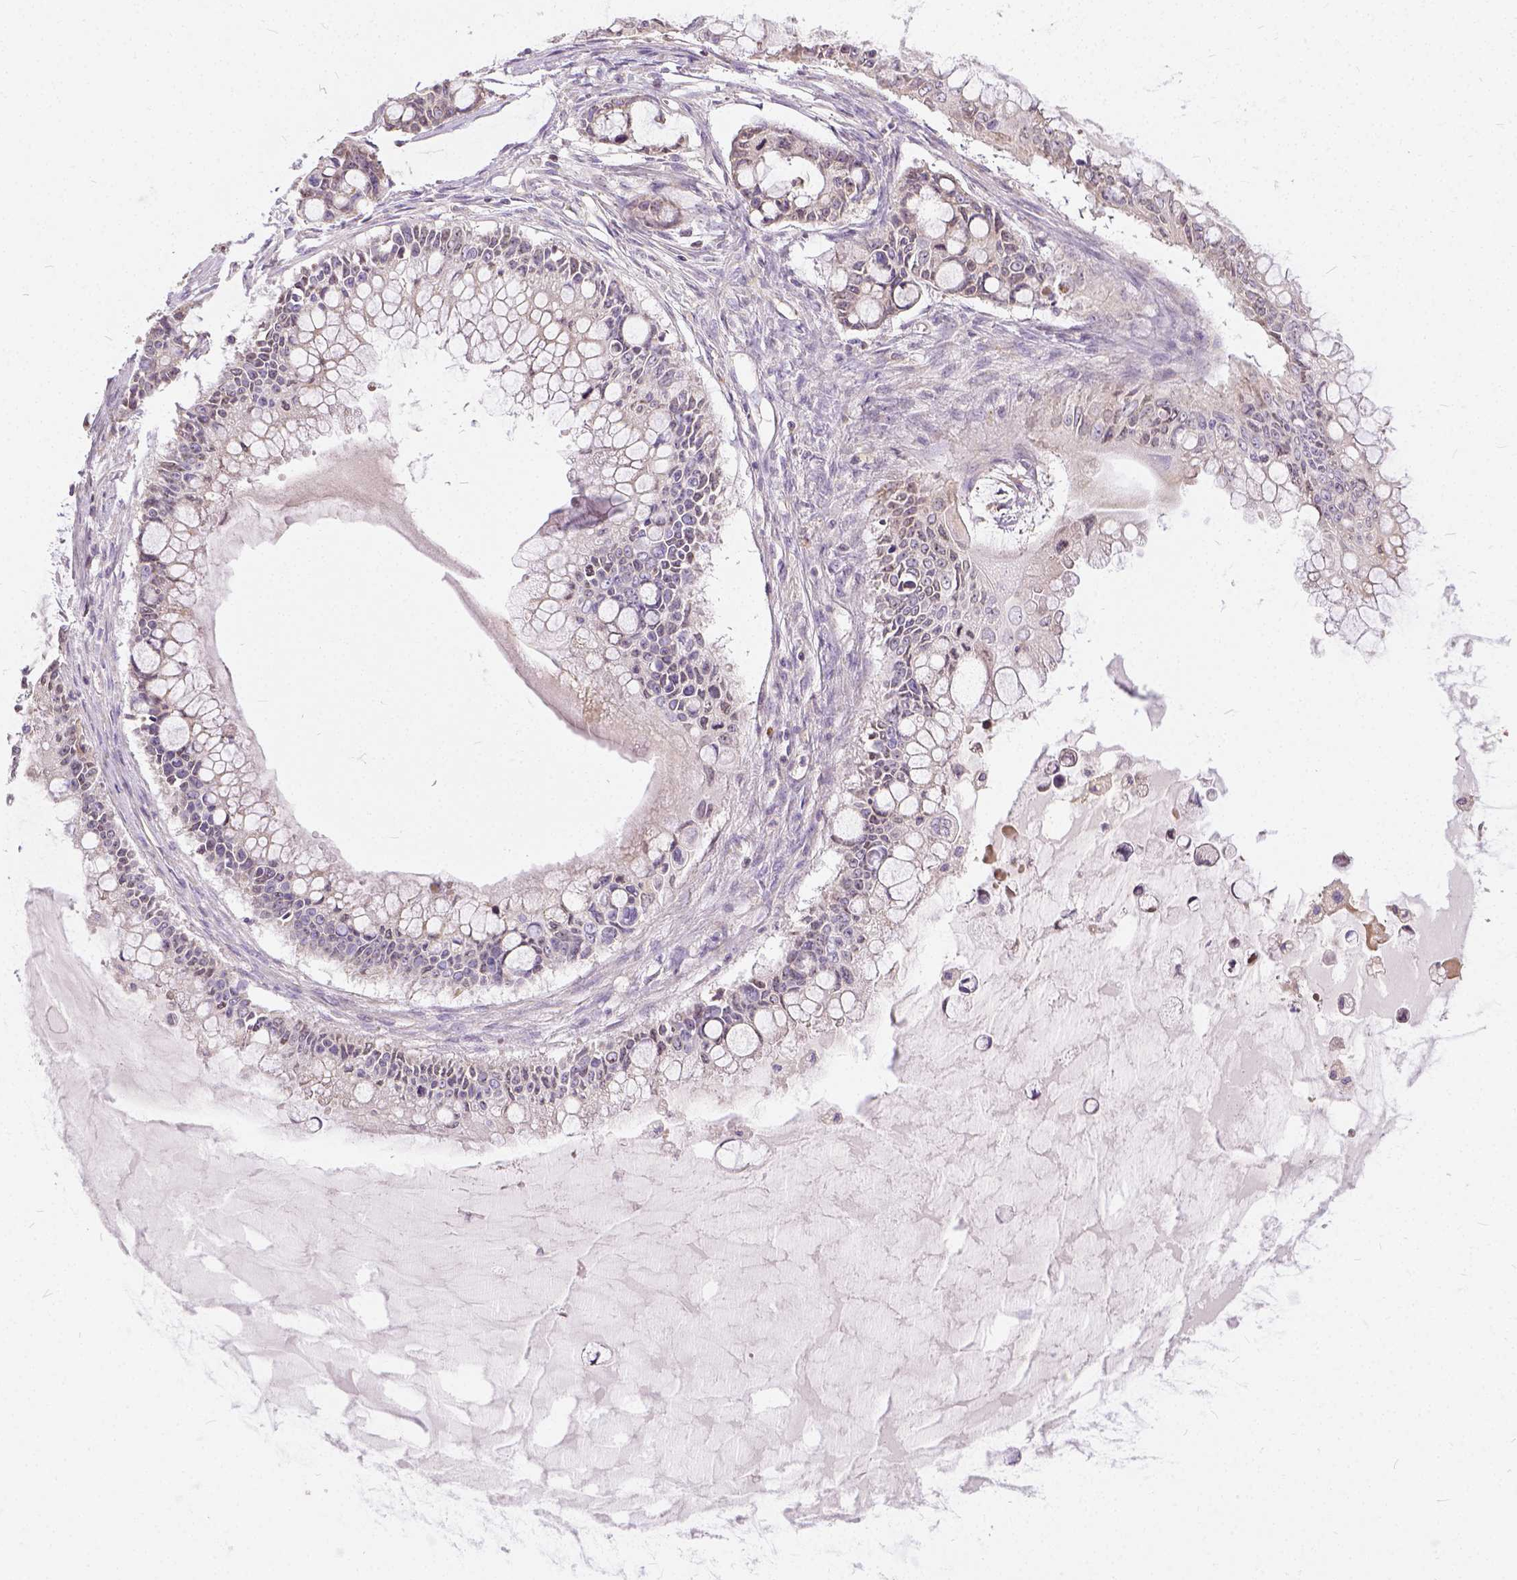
{"staining": {"intensity": "negative", "quantity": "none", "location": "none"}, "tissue": "ovarian cancer", "cell_type": "Tumor cells", "image_type": "cancer", "snomed": [{"axis": "morphology", "description": "Cystadenocarcinoma, mucinous, NOS"}, {"axis": "topography", "description": "Ovary"}], "caption": "A high-resolution photomicrograph shows IHC staining of ovarian cancer, which demonstrates no significant expression in tumor cells.", "gene": "CADM4", "patient": {"sex": "female", "age": 63}}